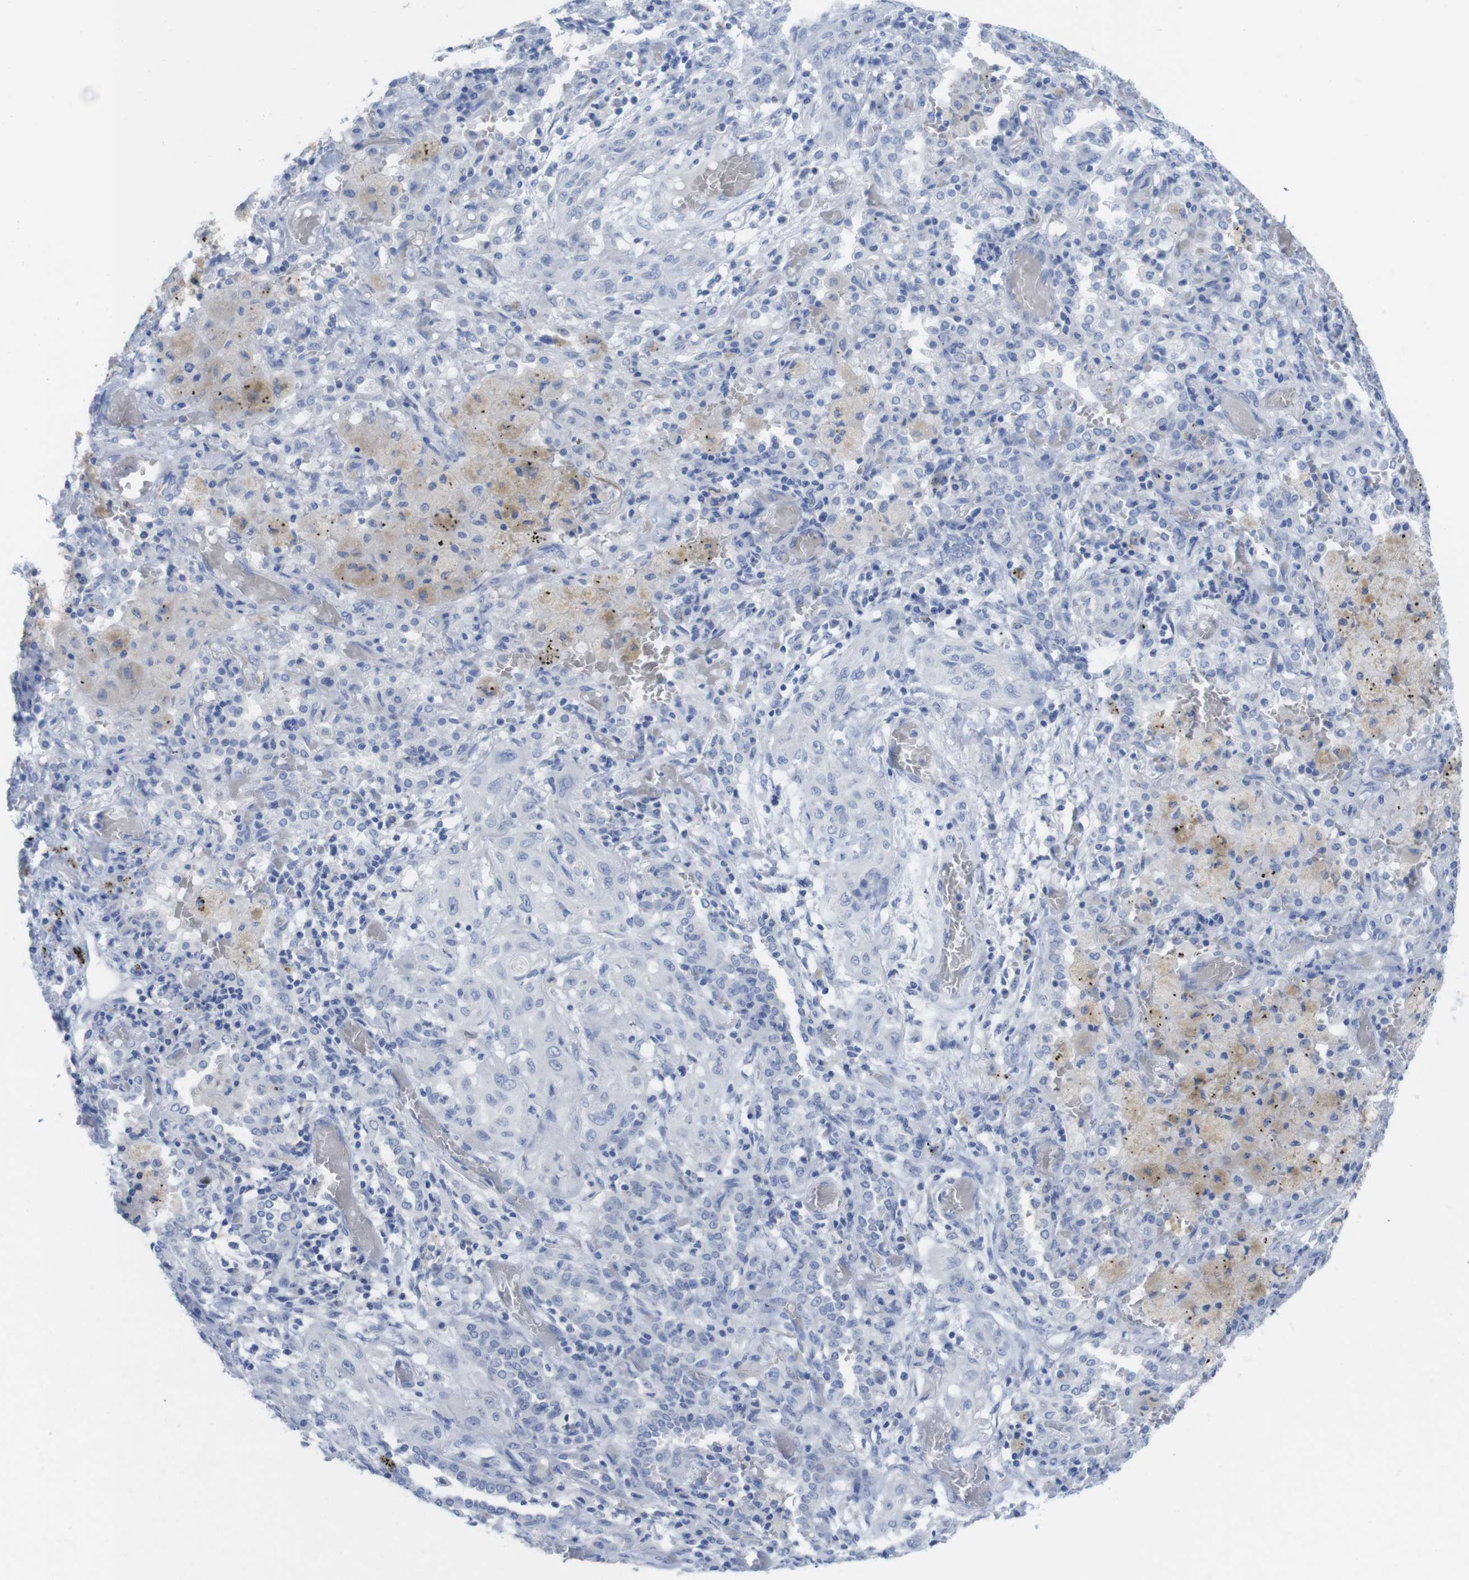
{"staining": {"intensity": "weak", "quantity": "<25%", "location": "cytoplasmic/membranous"}, "tissue": "lung cancer", "cell_type": "Tumor cells", "image_type": "cancer", "snomed": [{"axis": "morphology", "description": "Squamous cell carcinoma, NOS"}, {"axis": "topography", "description": "Lung"}], "caption": "Lung cancer stained for a protein using IHC reveals no positivity tumor cells.", "gene": "PNMA1", "patient": {"sex": "female", "age": 47}}